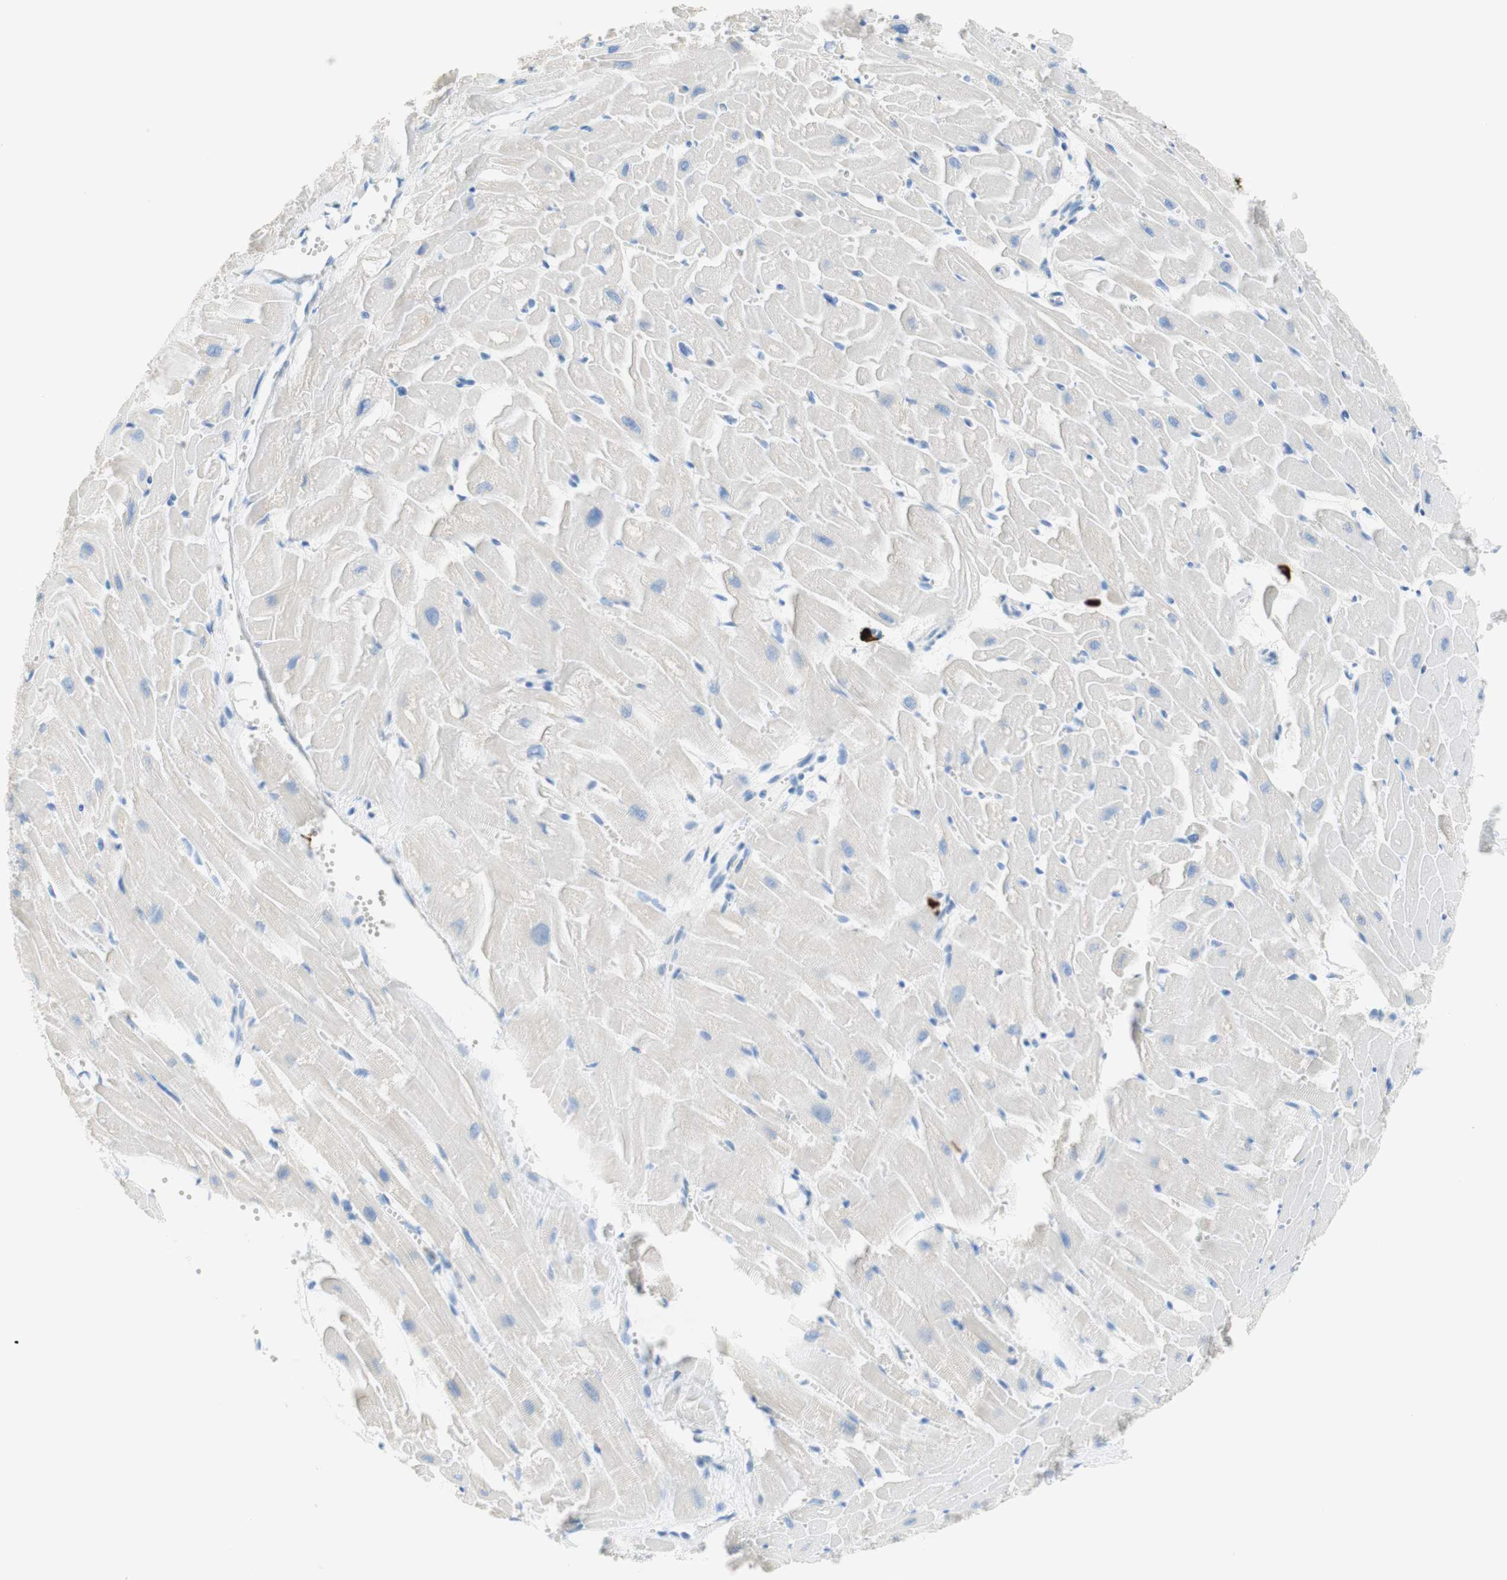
{"staining": {"intensity": "negative", "quantity": "none", "location": "none"}, "tissue": "heart muscle", "cell_type": "Cardiomyocytes", "image_type": "normal", "snomed": [{"axis": "morphology", "description": "Normal tissue, NOS"}, {"axis": "topography", "description": "Heart"}], "caption": "DAB immunohistochemical staining of normal human heart muscle reveals no significant staining in cardiomyocytes. (IHC, brightfield microscopy, high magnification).", "gene": "CEACAM1", "patient": {"sex": "female", "age": 19}}